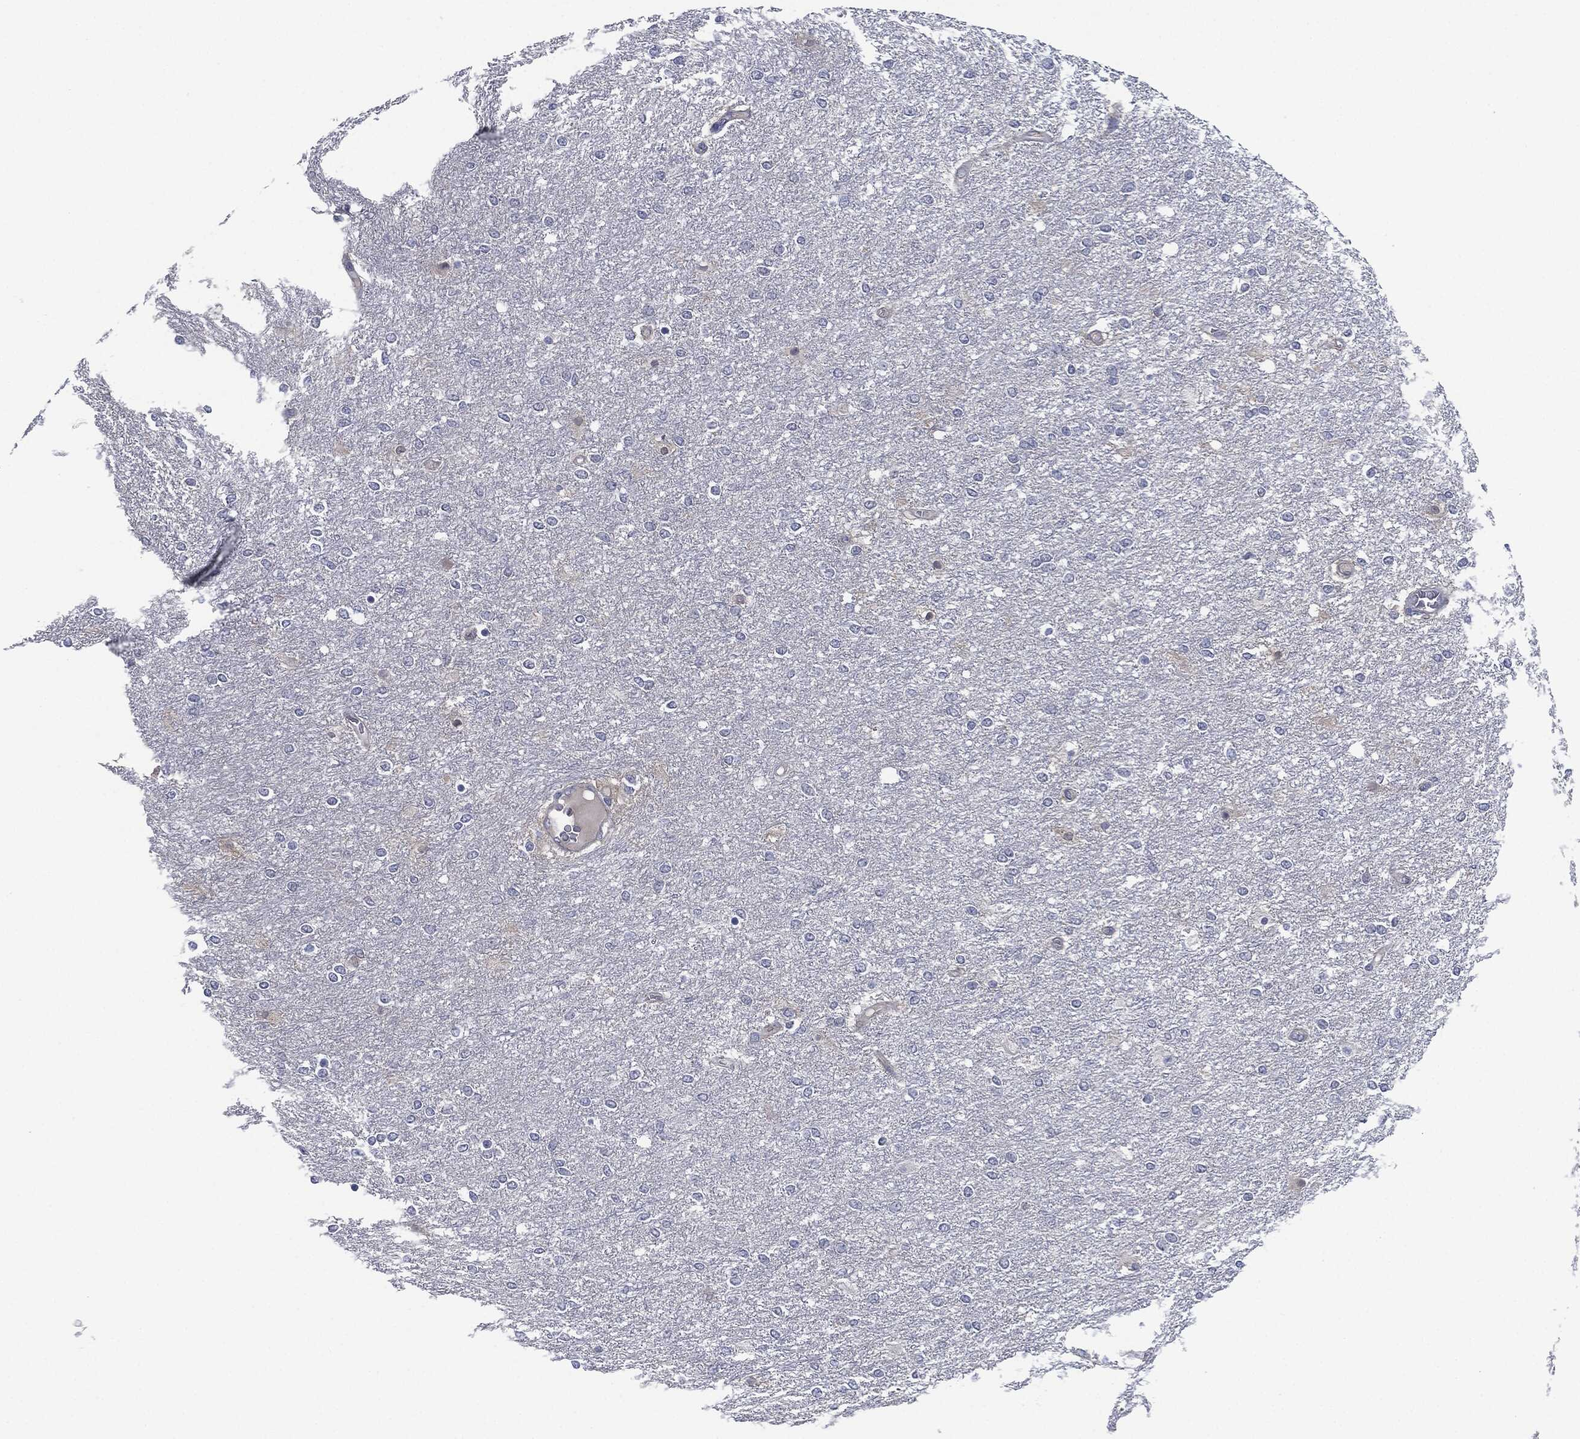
{"staining": {"intensity": "negative", "quantity": "none", "location": "none"}, "tissue": "glioma", "cell_type": "Tumor cells", "image_type": "cancer", "snomed": [{"axis": "morphology", "description": "Glioma, malignant, High grade"}, {"axis": "topography", "description": "Brain"}], "caption": "A high-resolution image shows IHC staining of malignant glioma (high-grade), which exhibits no significant expression in tumor cells.", "gene": "SHROOM2", "patient": {"sex": "female", "age": 61}}